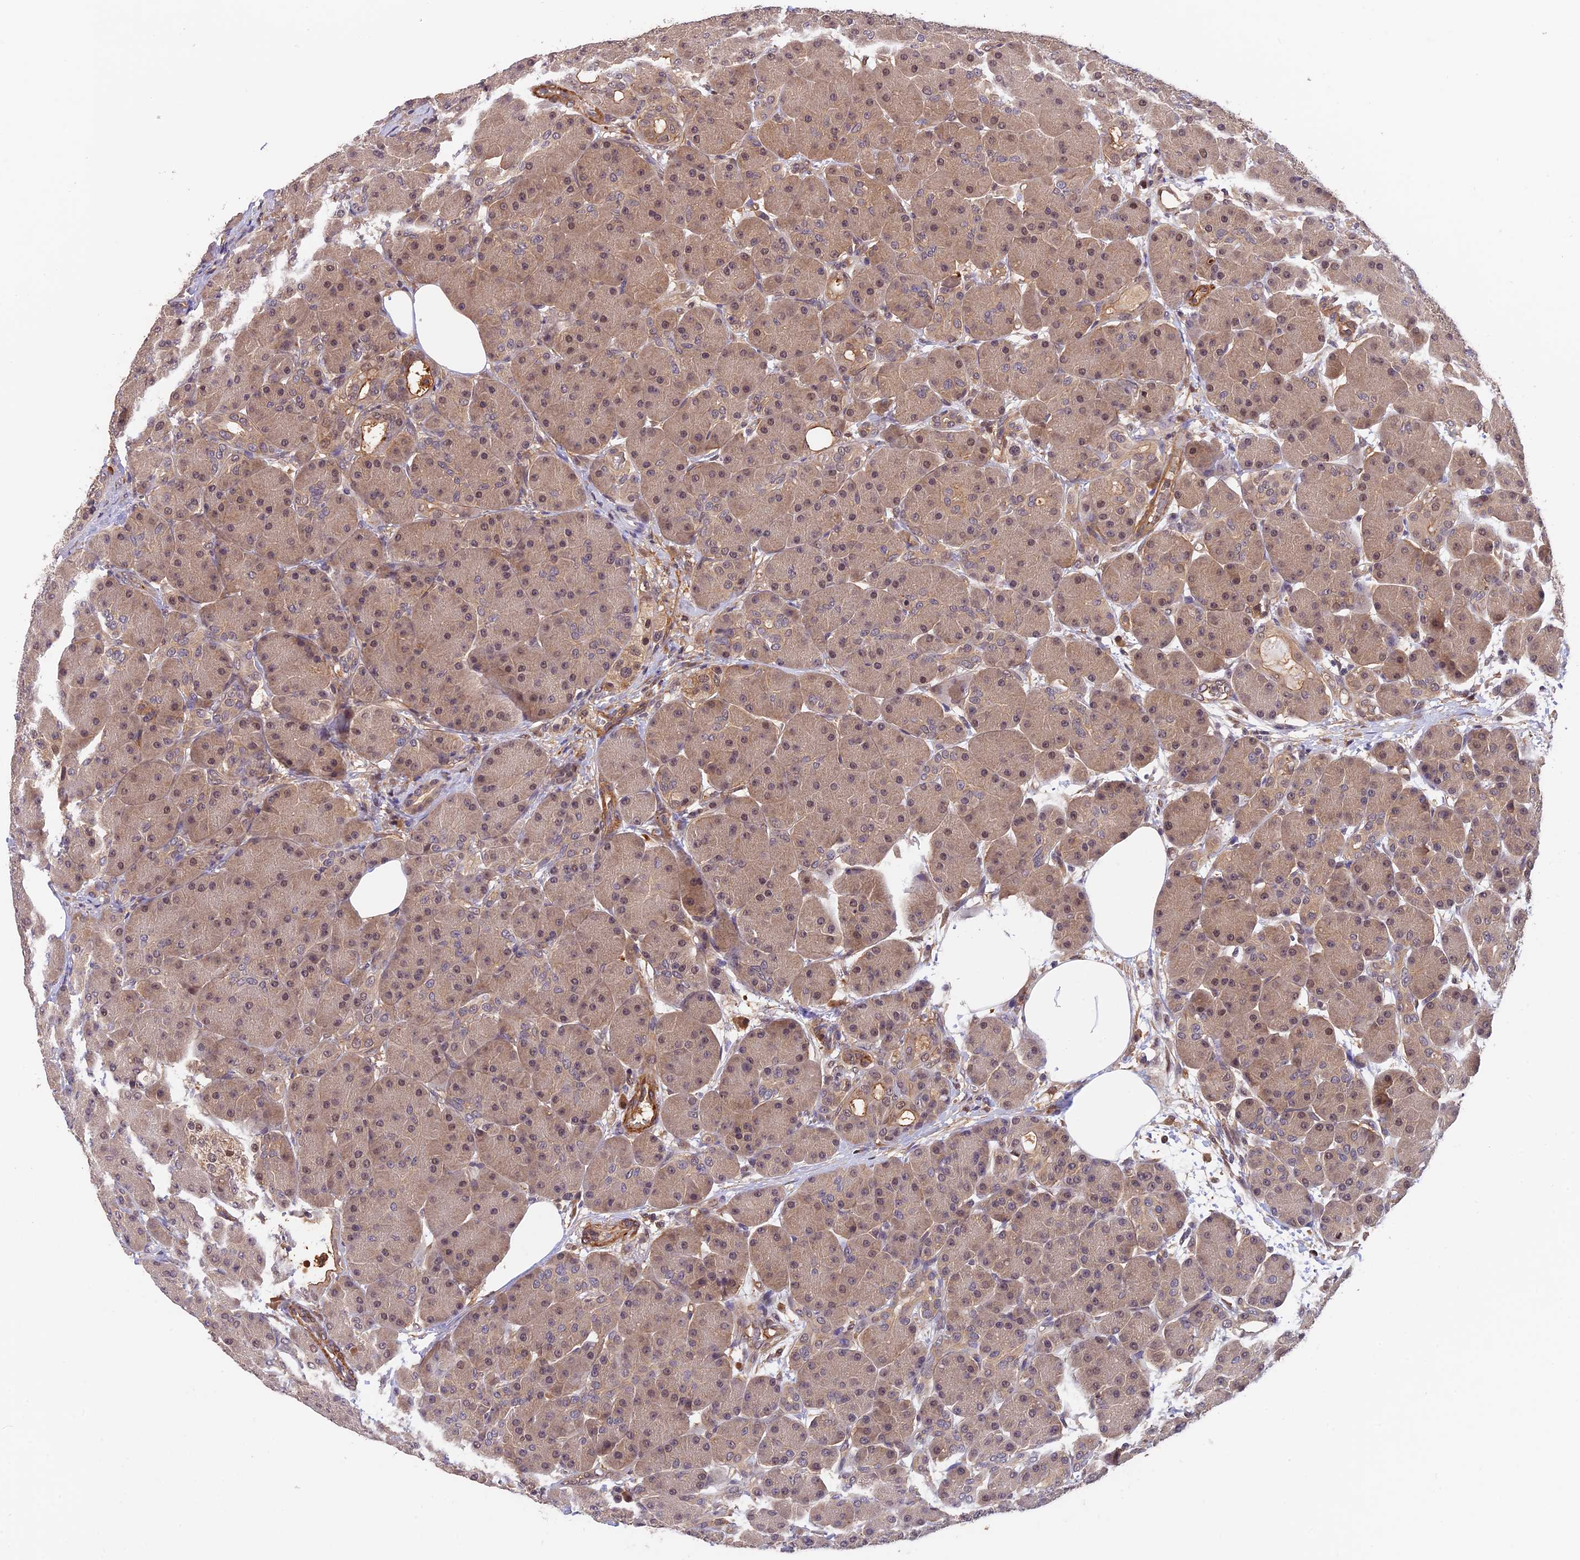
{"staining": {"intensity": "moderate", "quantity": "25%-75%", "location": "cytoplasmic/membranous,nuclear"}, "tissue": "pancreas", "cell_type": "Exocrine glandular cells", "image_type": "normal", "snomed": [{"axis": "morphology", "description": "Normal tissue, NOS"}, {"axis": "topography", "description": "Pancreas"}], "caption": "Immunohistochemistry photomicrograph of normal pancreas: pancreas stained using IHC reveals medium levels of moderate protein expression localized specifically in the cytoplasmic/membranous,nuclear of exocrine glandular cells, appearing as a cytoplasmic/membranous,nuclear brown color.", "gene": "PSMB3", "patient": {"sex": "male", "age": 63}}